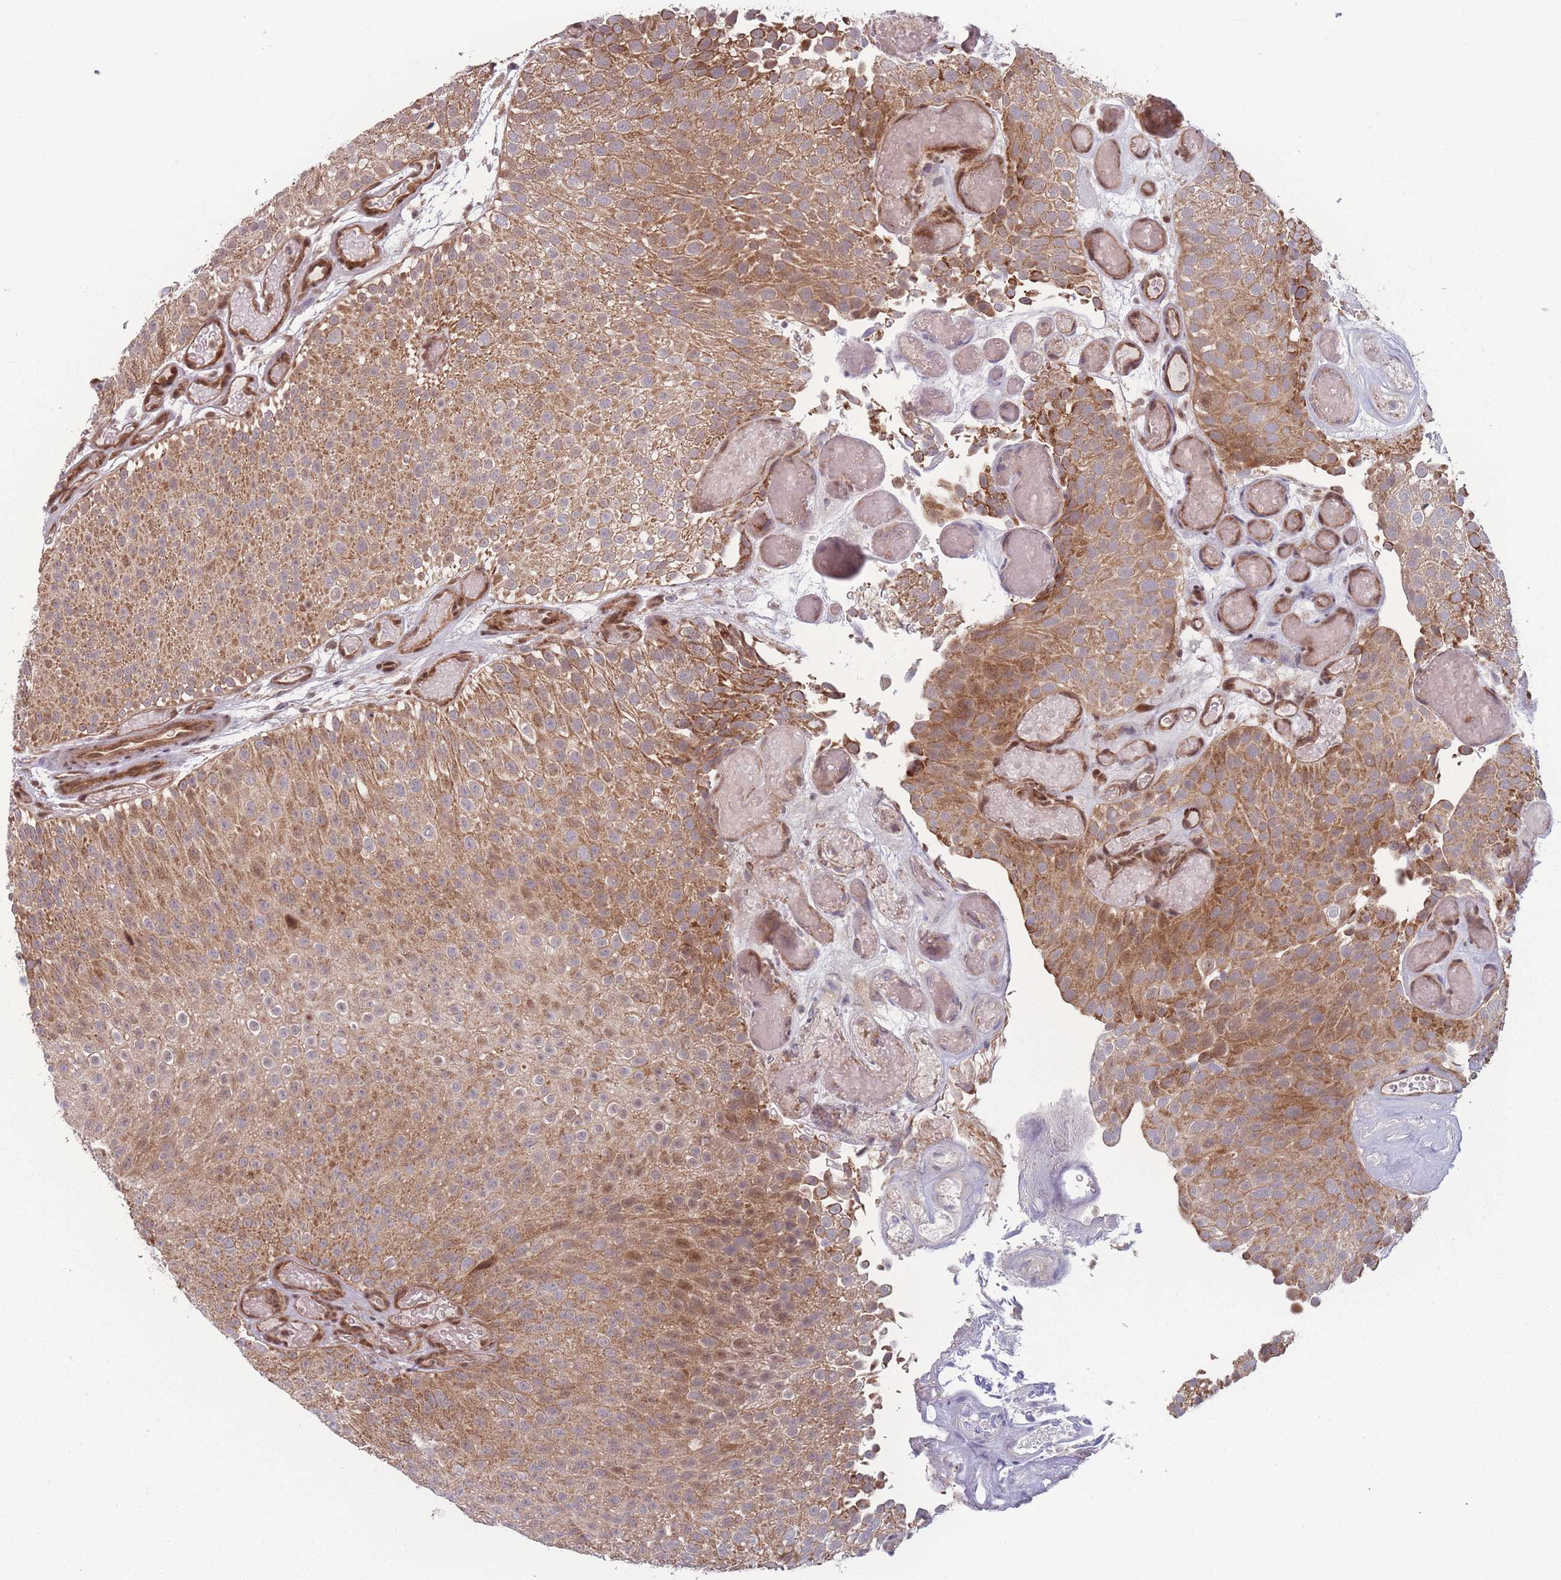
{"staining": {"intensity": "moderate", "quantity": ">75%", "location": "cytoplasmic/membranous,nuclear"}, "tissue": "urothelial cancer", "cell_type": "Tumor cells", "image_type": "cancer", "snomed": [{"axis": "morphology", "description": "Urothelial carcinoma, Low grade"}, {"axis": "topography", "description": "Urinary bladder"}], "caption": "This is an image of immunohistochemistry staining of low-grade urothelial carcinoma, which shows moderate staining in the cytoplasmic/membranous and nuclear of tumor cells.", "gene": "RPS18", "patient": {"sex": "male", "age": 78}}